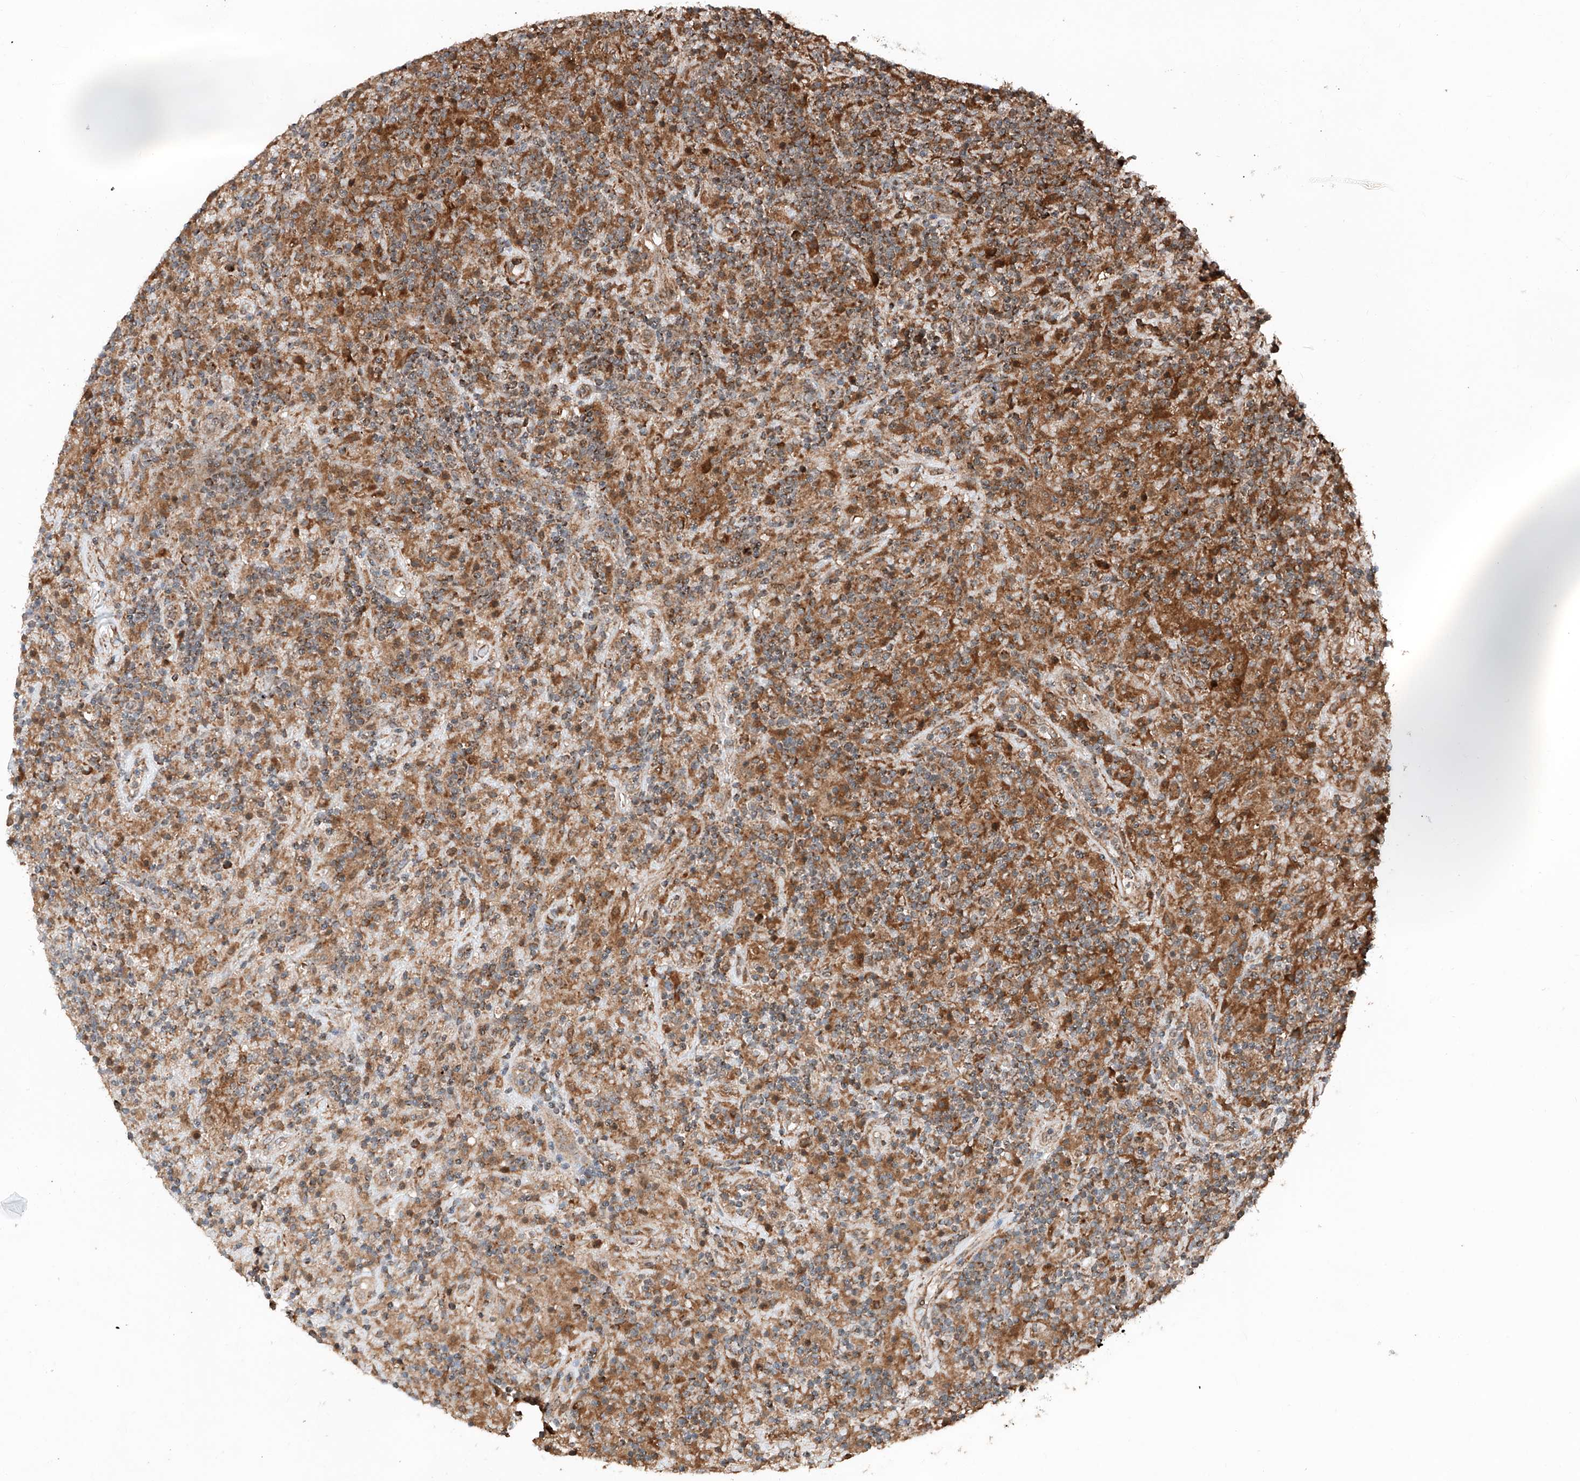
{"staining": {"intensity": "weak", "quantity": ">75%", "location": "cytoplasmic/membranous"}, "tissue": "lymphoma", "cell_type": "Tumor cells", "image_type": "cancer", "snomed": [{"axis": "morphology", "description": "Hodgkin's disease, NOS"}, {"axis": "topography", "description": "Lymph node"}], "caption": "Protein staining shows weak cytoplasmic/membranous expression in about >75% of tumor cells in Hodgkin's disease.", "gene": "ZSCAN29", "patient": {"sex": "male", "age": 70}}